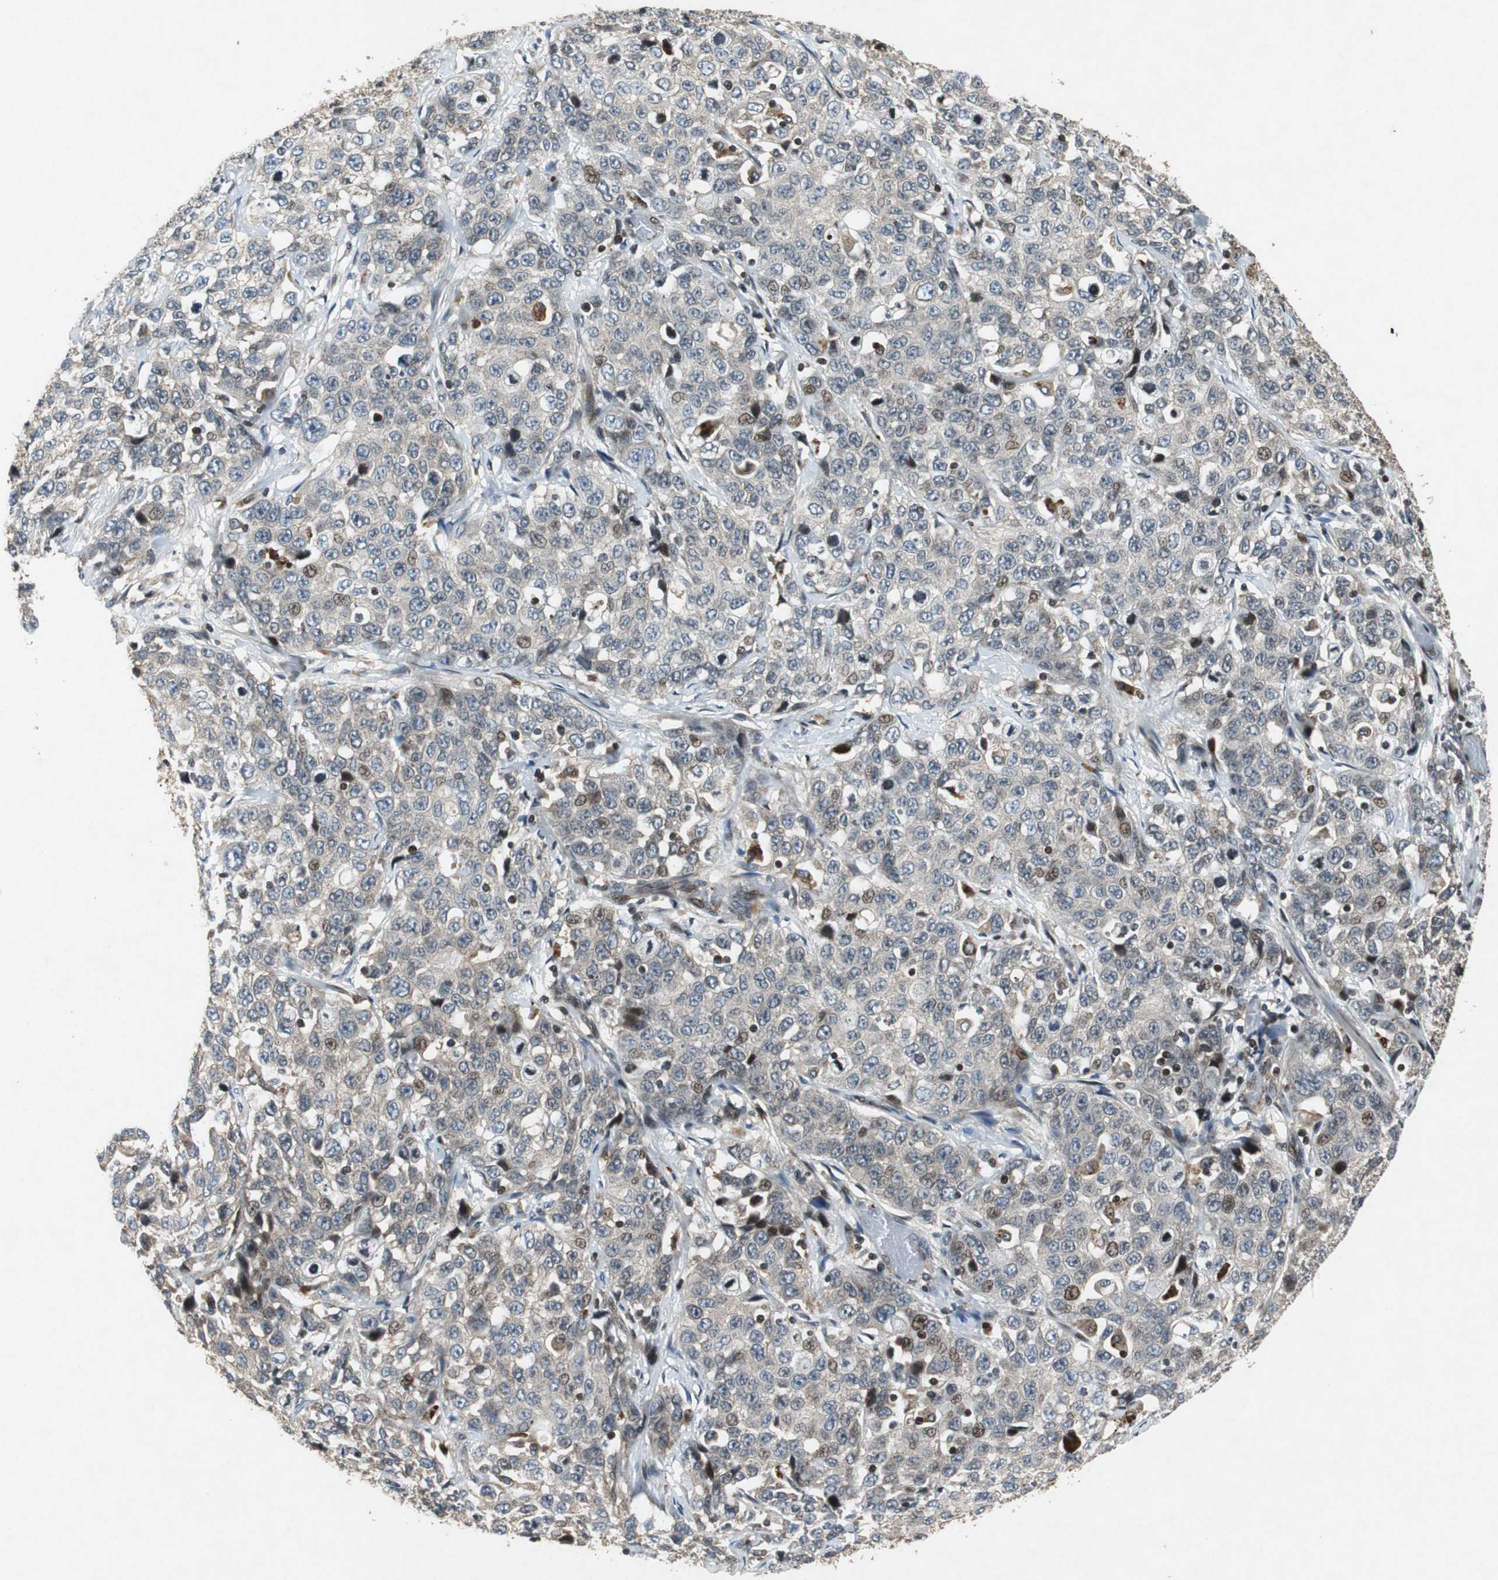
{"staining": {"intensity": "weak", "quantity": "<25%", "location": "cytoplasmic/membranous"}, "tissue": "stomach cancer", "cell_type": "Tumor cells", "image_type": "cancer", "snomed": [{"axis": "morphology", "description": "Normal tissue, NOS"}, {"axis": "morphology", "description": "Adenocarcinoma, NOS"}, {"axis": "topography", "description": "Stomach"}], "caption": "Immunohistochemical staining of human stomach cancer (adenocarcinoma) demonstrates no significant positivity in tumor cells. (DAB (3,3'-diaminobenzidine) immunohistochemistry (IHC) visualized using brightfield microscopy, high magnification).", "gene": "TUBA4A", "patient": {"sex": "male", "age": 48}}